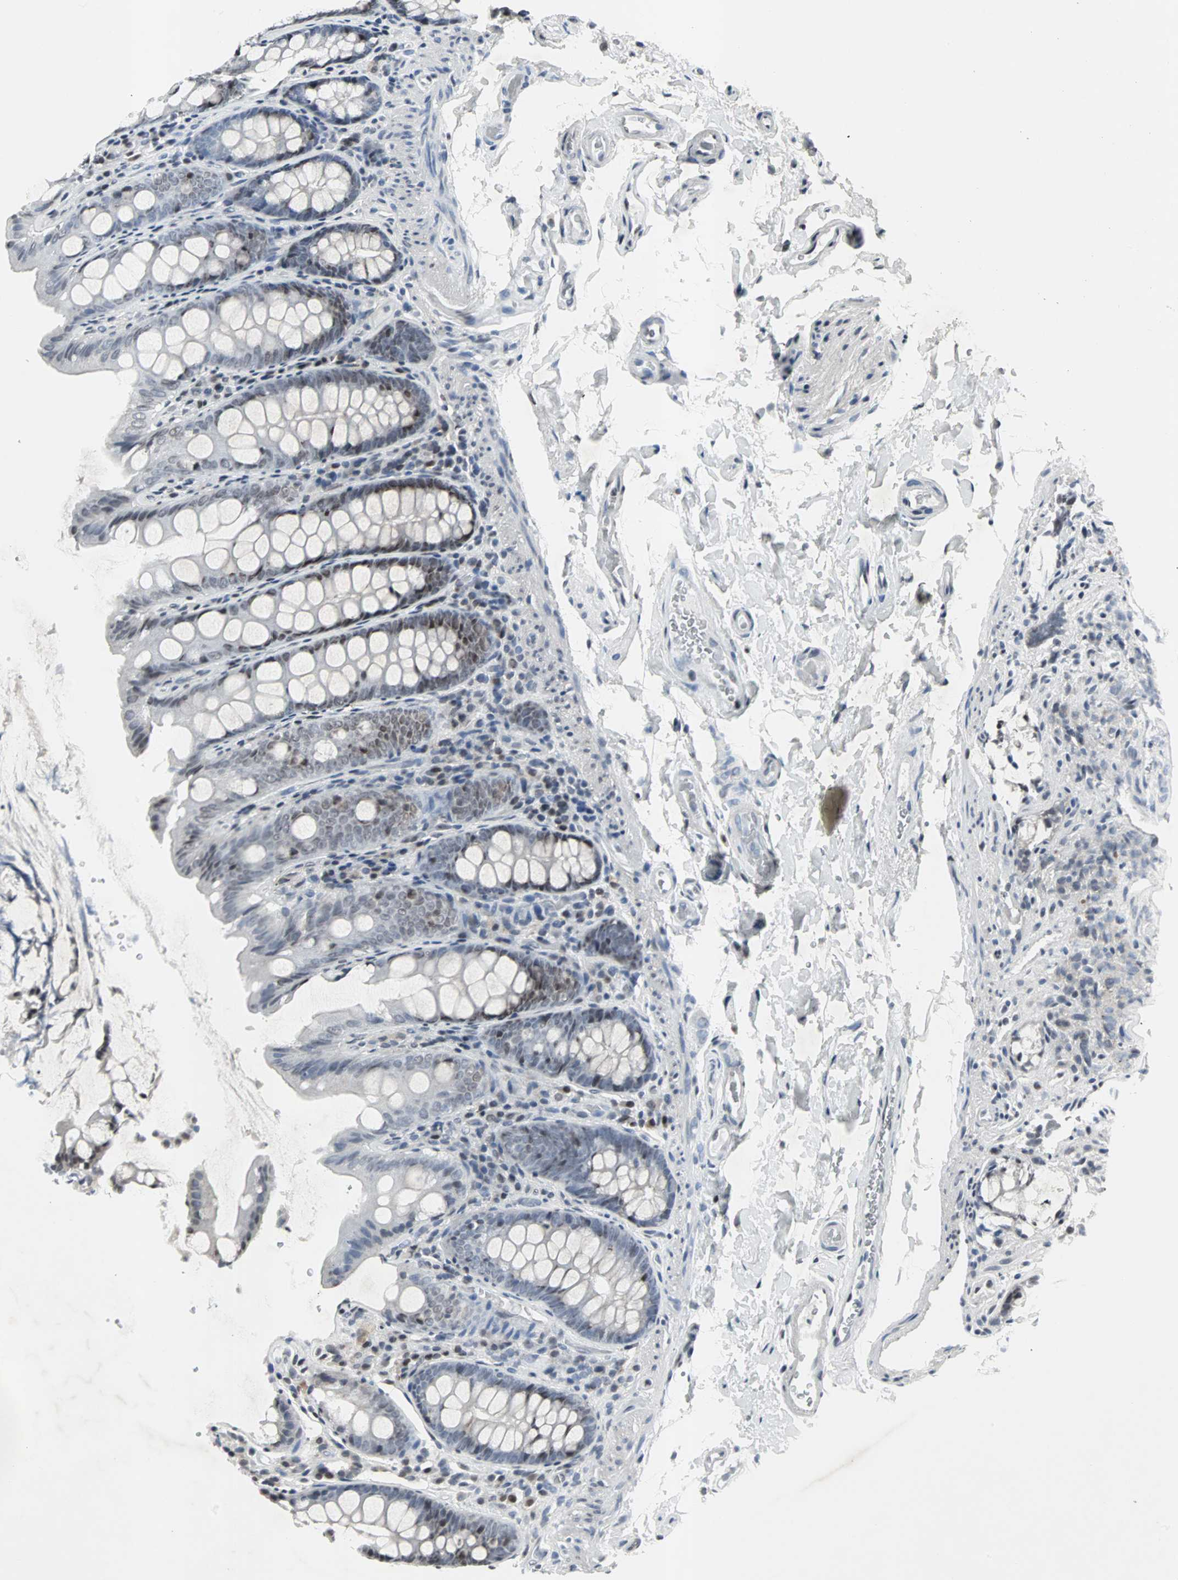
{"staining": {"intensity": "moderate", "quantity": ">75%", "location": "nuclear"}, "tissue": "colon", "cell_type": "Endothelial cells", "image_type": "normal", "snomed": [{"axis": "morphology", "description": "Normal tissue, NOS"}, {"axis": "topography", "description": "Colon"}], "caption": "Immunohistochemistry photomicrograph of normal colon: human colon stained using immunohistochemistry shows medium levels of moderate protein expression localized specifically in the nuclear of endothelial cells, appearing as a nuclear brown color.", "gene": "PNKP", "patient": {"sex": "female", "age": 61}}